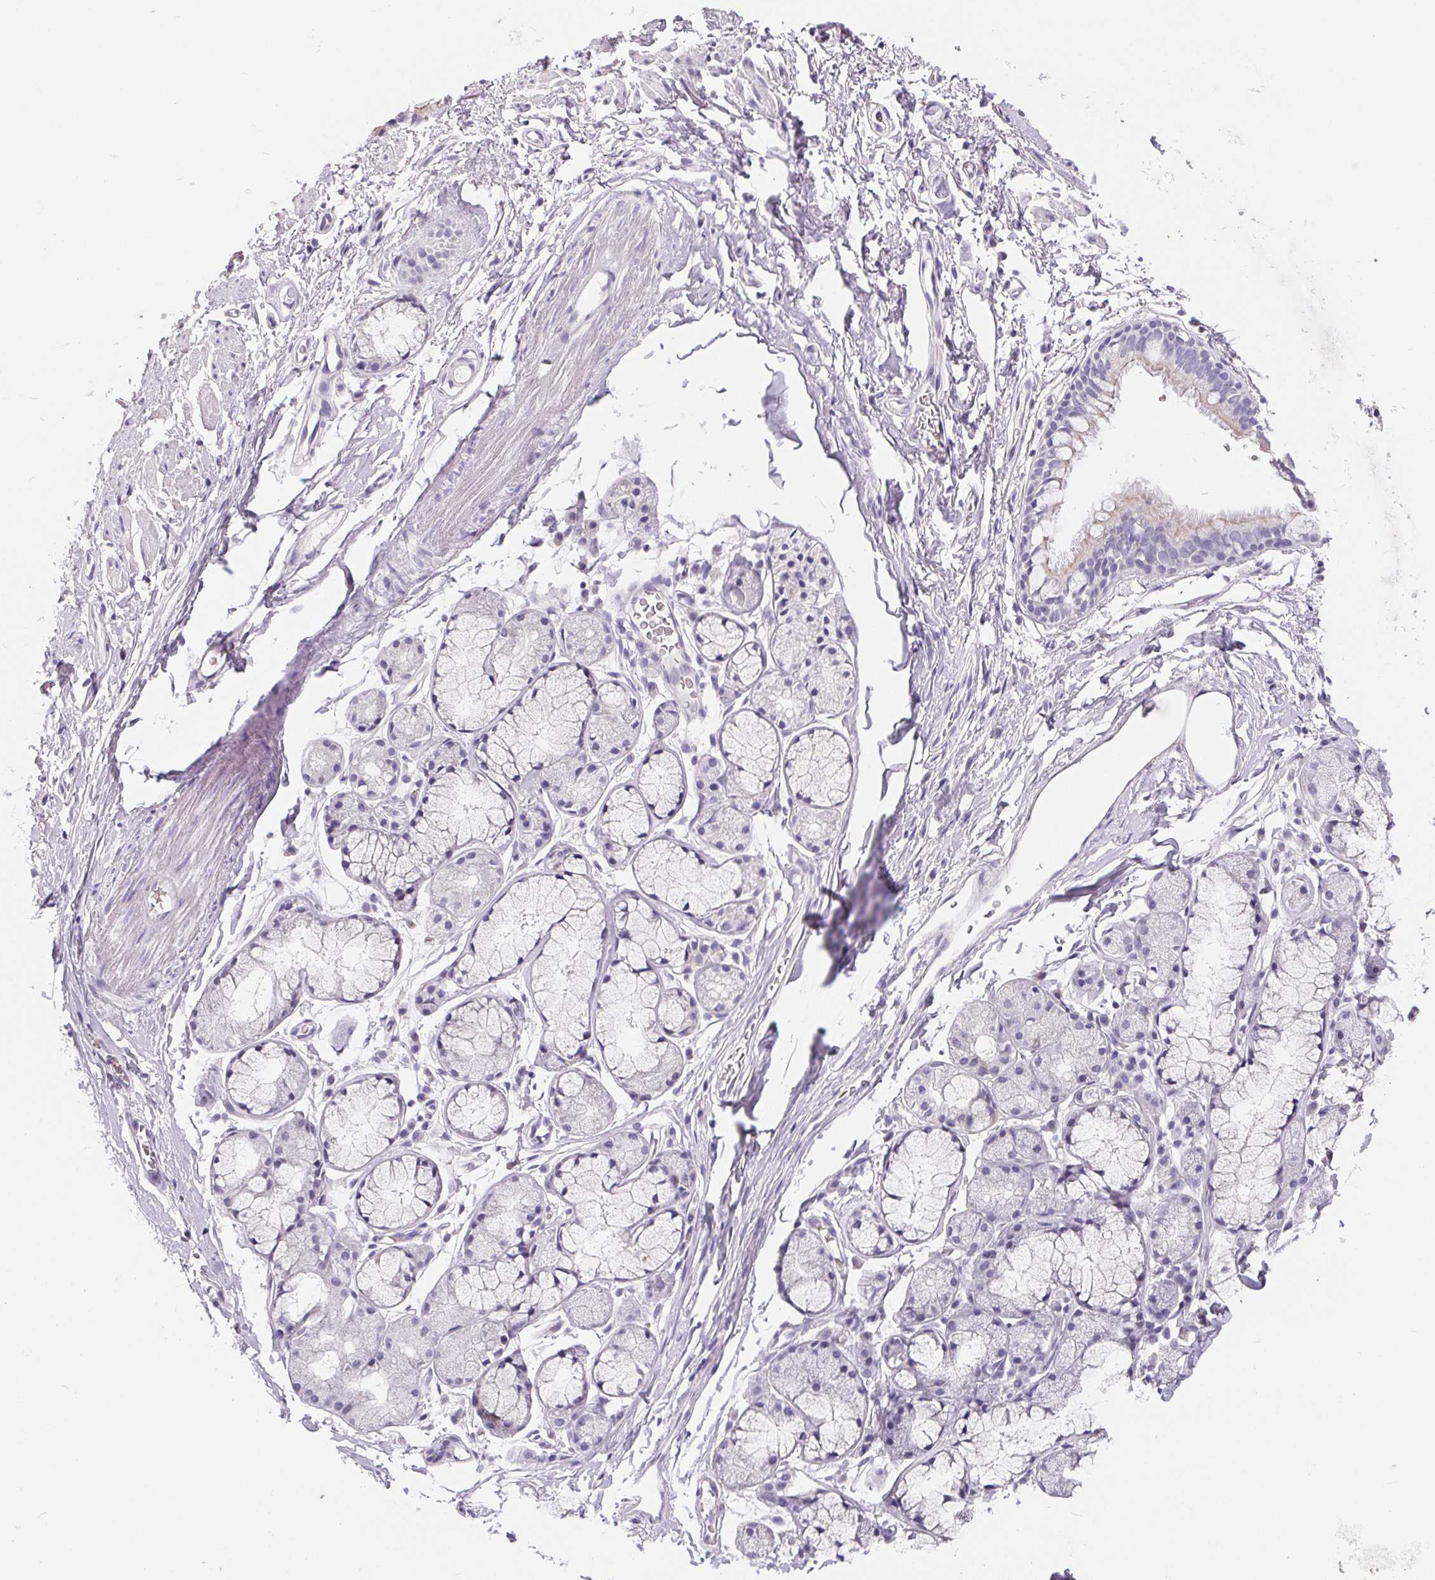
{"staining": {"intensity": "negative", "quantity": "none", "location": "none"}, "tissue": "soft tissue", "cell_type": "Chondrocytes", "image_type": "normal", "snomed": [{"axis": "morphology", "description": "Normal tissue, NOS"}, {"axis": "topography", "description": "Lymph node"}, {"axis": "topography", "description": "Cartilage tissue"}, {"axis": "topography", "description": "Bronchus"}], "caption": "This image is of unremarkable soft tissue stained with IHC to label a protein in brown with the nuclei are counter-stained blue. There is no staining in chondrocytes.", "gene": "FDX1", "patient": {"sex": "female", "age": 70}}